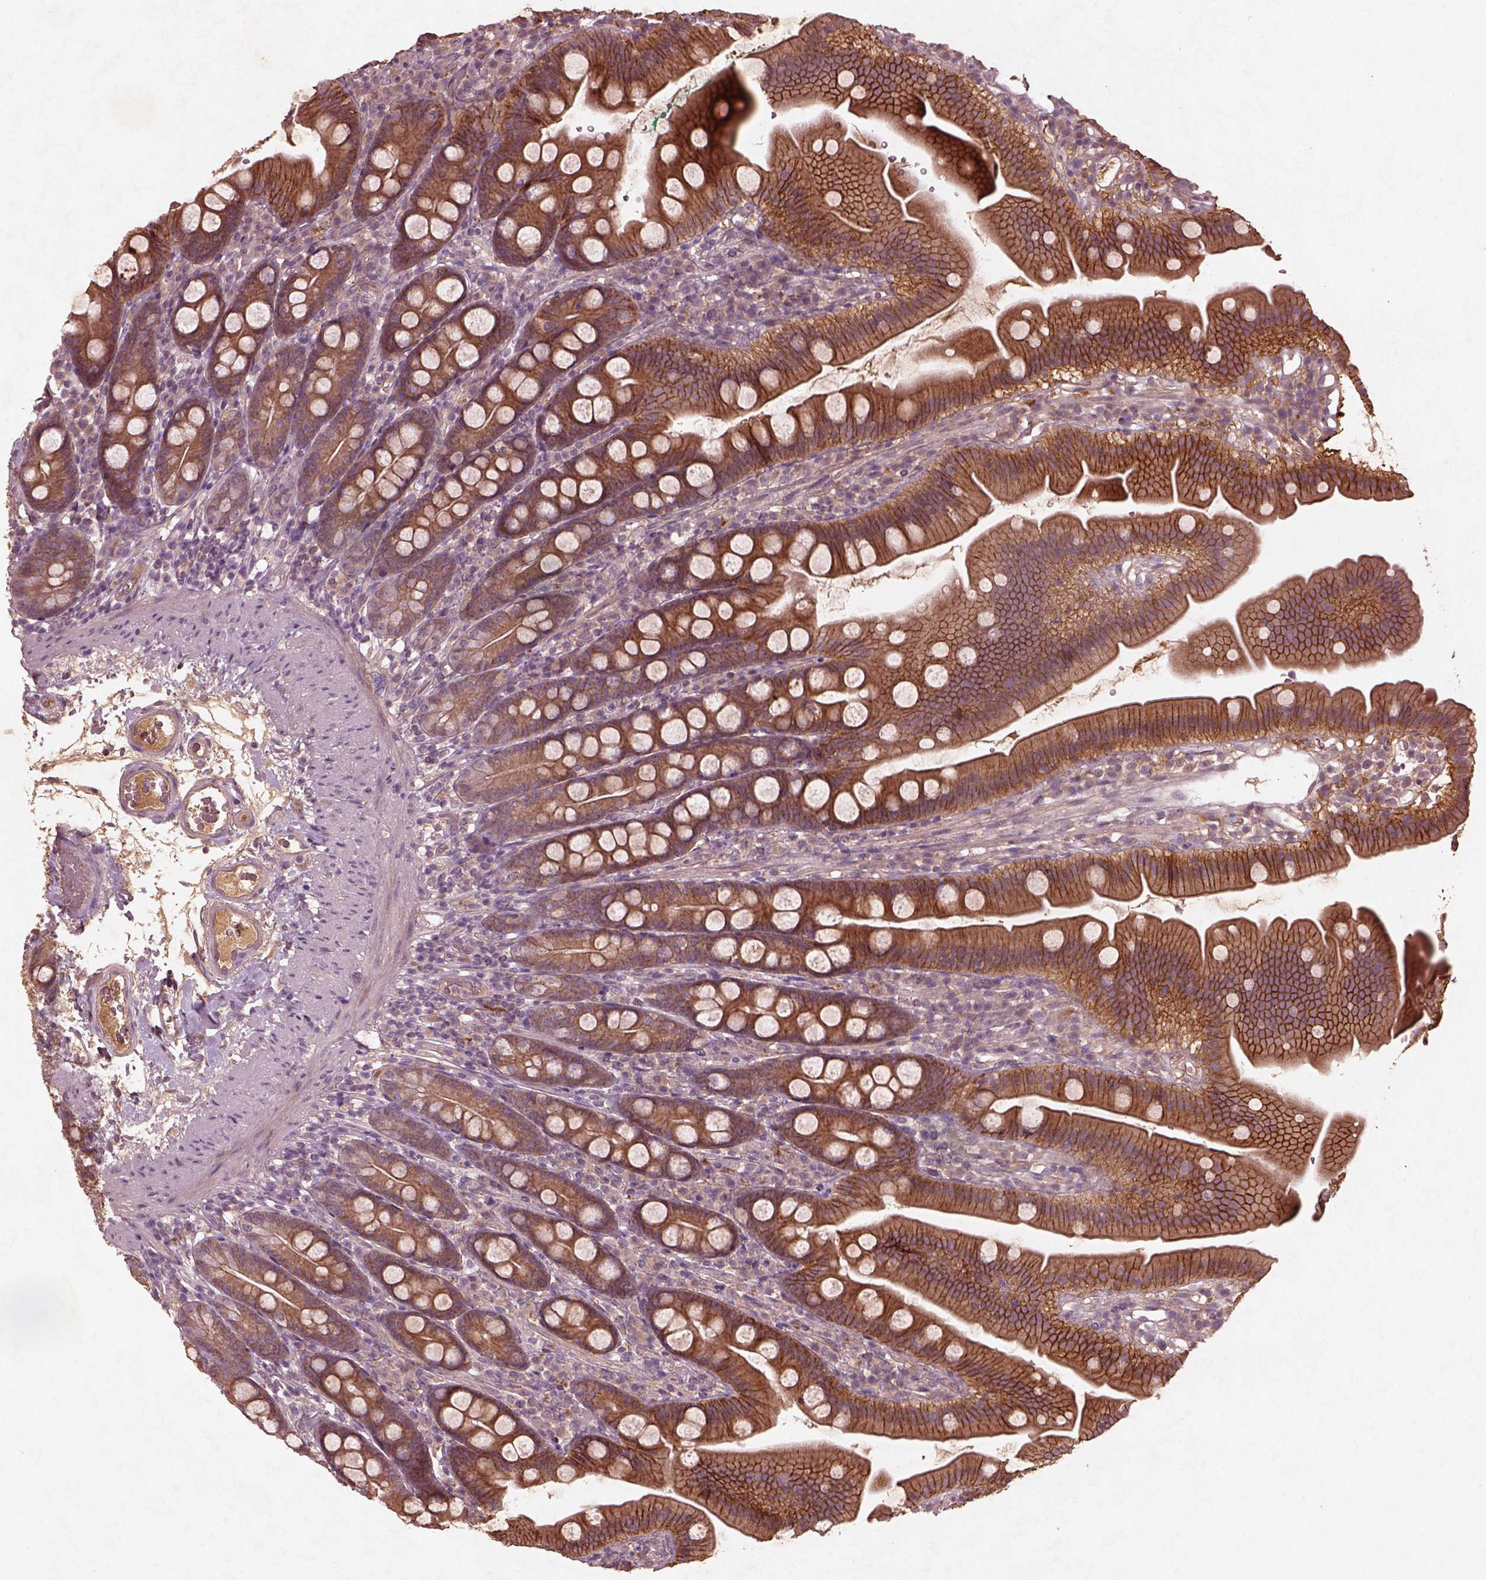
{"staining": {"intensity": "strong", "quantity": ">75%", "location": "cytoplasmic/membranous"}, "tissue": "duodenum", "cell_type": "Glandular cells", "image_type": "normal", "snomed": [{"axis": "morphology", "description": "Normal tissue, NOS"}, {"axis": "topography", "description": "Duodenum"}], "caption": "Unremarkable duodenum reveals strong cytoplasmic/membranous expression in about >75% of glandular cells The protein of interest is shown in brown color, while the nuclei are stained blue..", "gene": "FAM234A", "patient": {"sex": "female", "age": 67}}